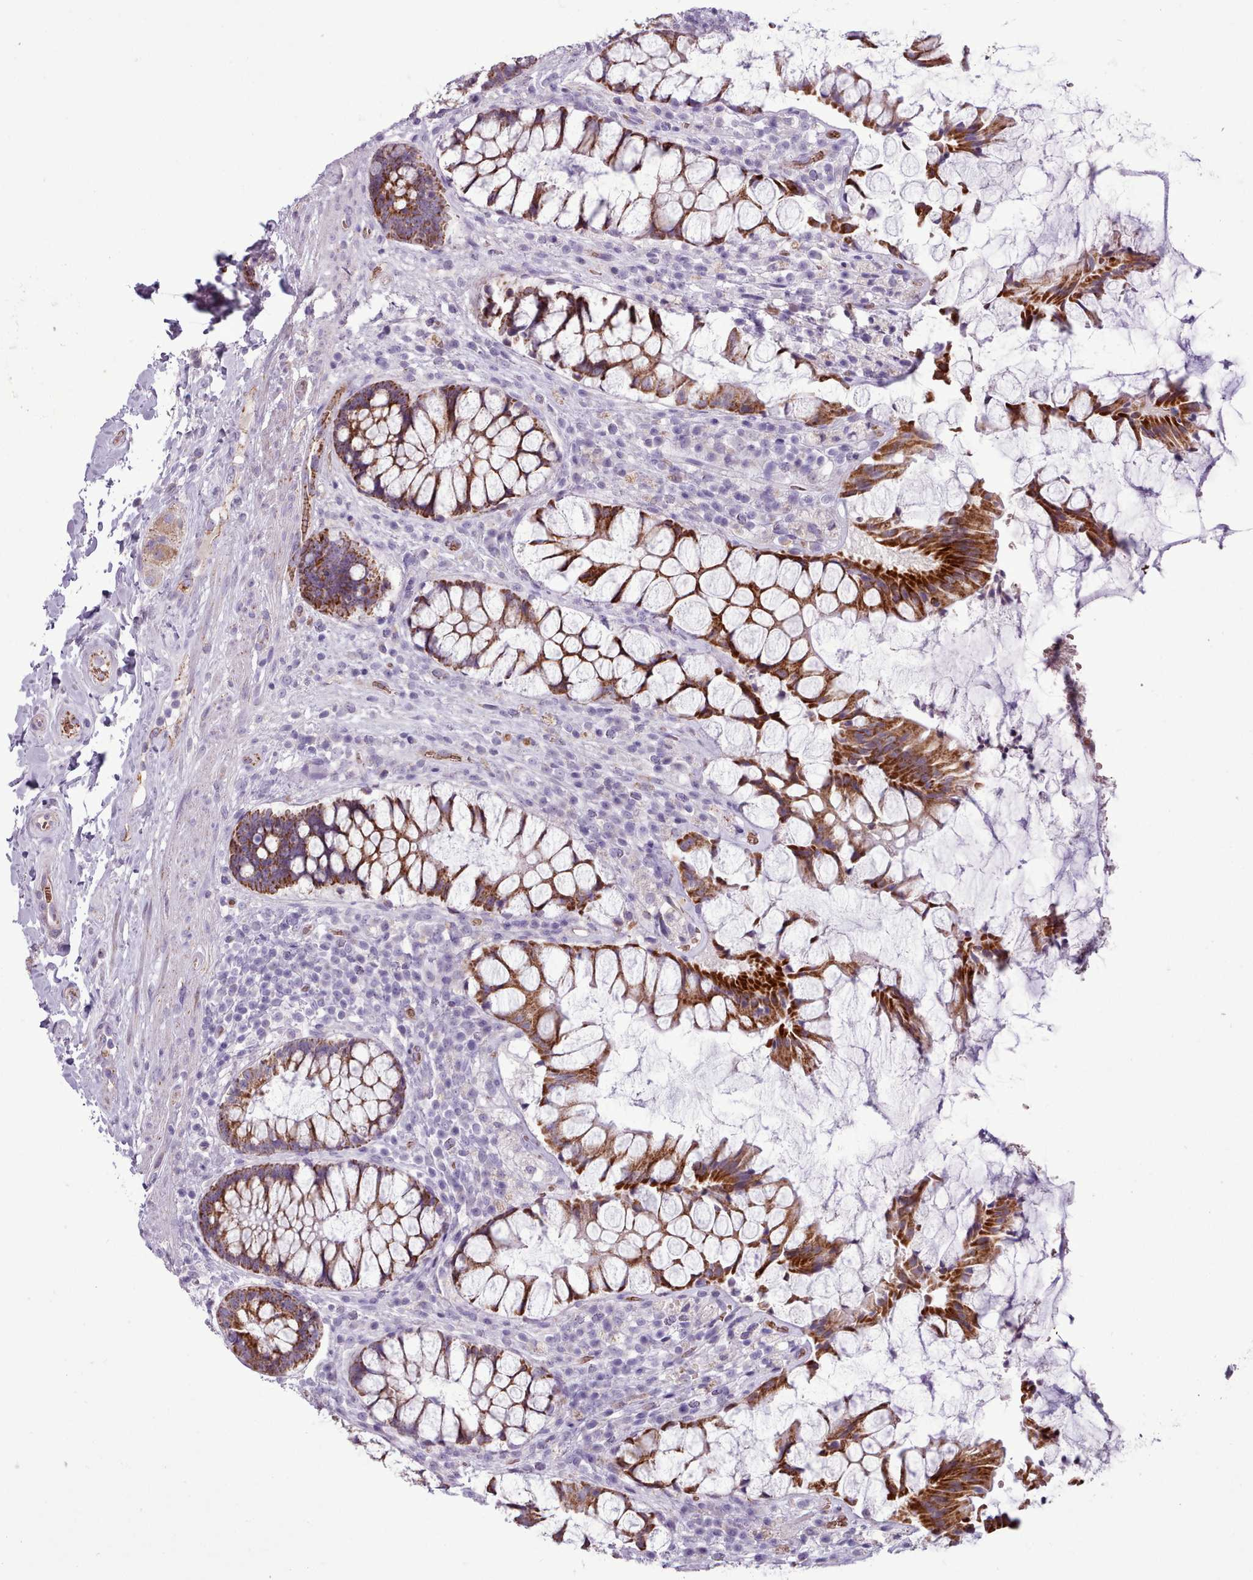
{"staining": {"intensity": "strong", "quantity": ">75%", "location": "cytoplasmic/membranous"}, "tissue": "rectum", "cell_type": "Glandular cells", "image_type": "normal", "snomed": [{"axis": "morphology", "description": "Normal tissue, NOS"}, {"axis": "topography", "description": "Rectum"}], "caption": "A brown stain shows strong cytoplasmic/membranous staining of a protein in glandular cells of unremarkable human rectum.", "gene": "AK4P3", "patient": {"sex": "female", "age": 58}}